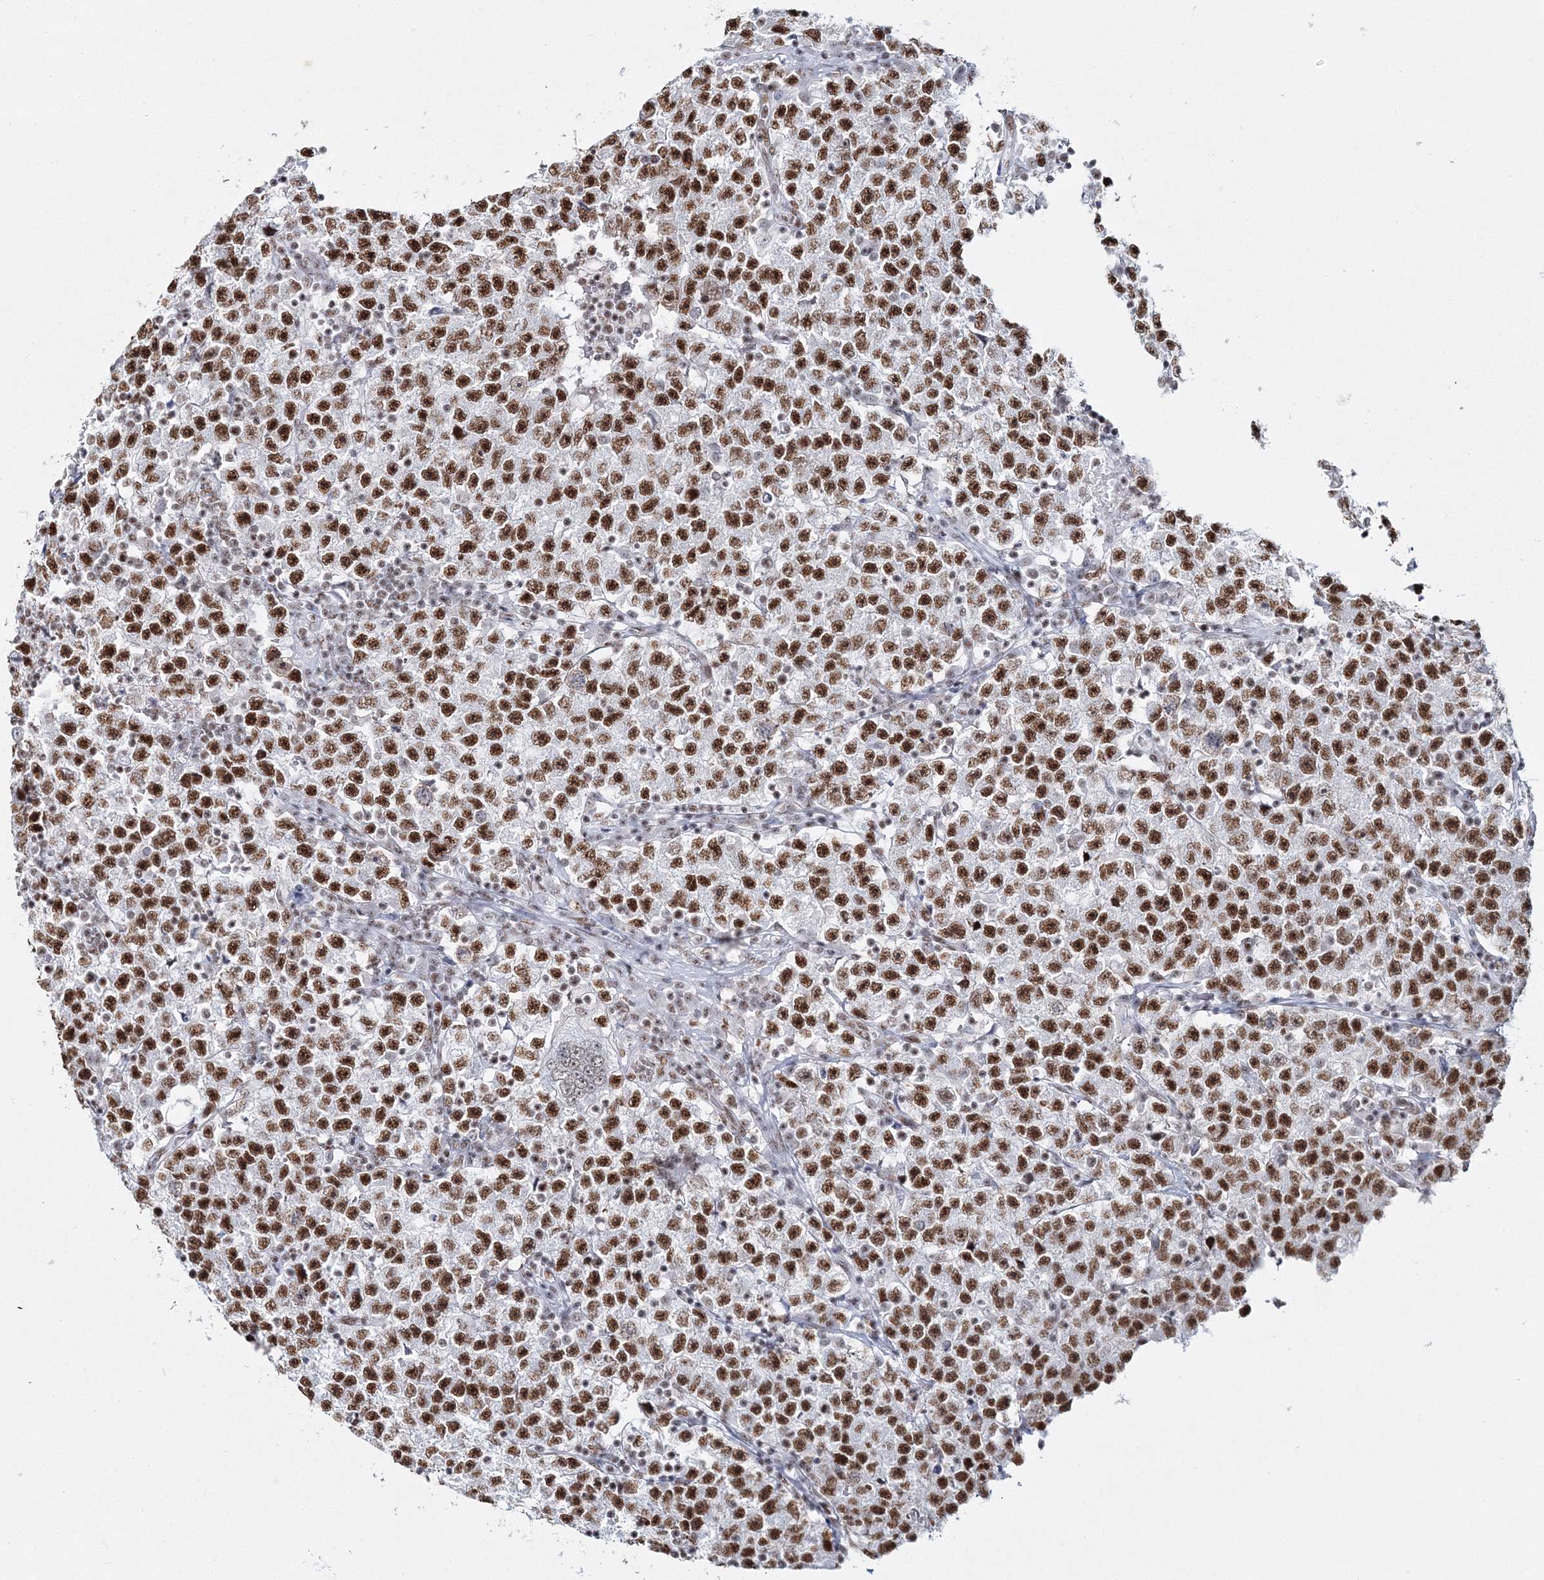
{"staining": {"intensity": "strong", "quantity": ">75%", "location": "nuclear"}, "tissue": "testis cancer", "cell_type": "Tumor cells", "image_type": "cancer", "snomed": [{"axis": "morphology", "description": "Seminoma, NOS"}, {"axis": "topography", "description": "Testis"}], "caption": "This histopathology image reveals IHC staining of human seminoma (testis), with high strong nuclear staining in approximately >75% of tumor cells.", "gene": "QRICH1", "patient": {"sex": "male", "age": 22}}